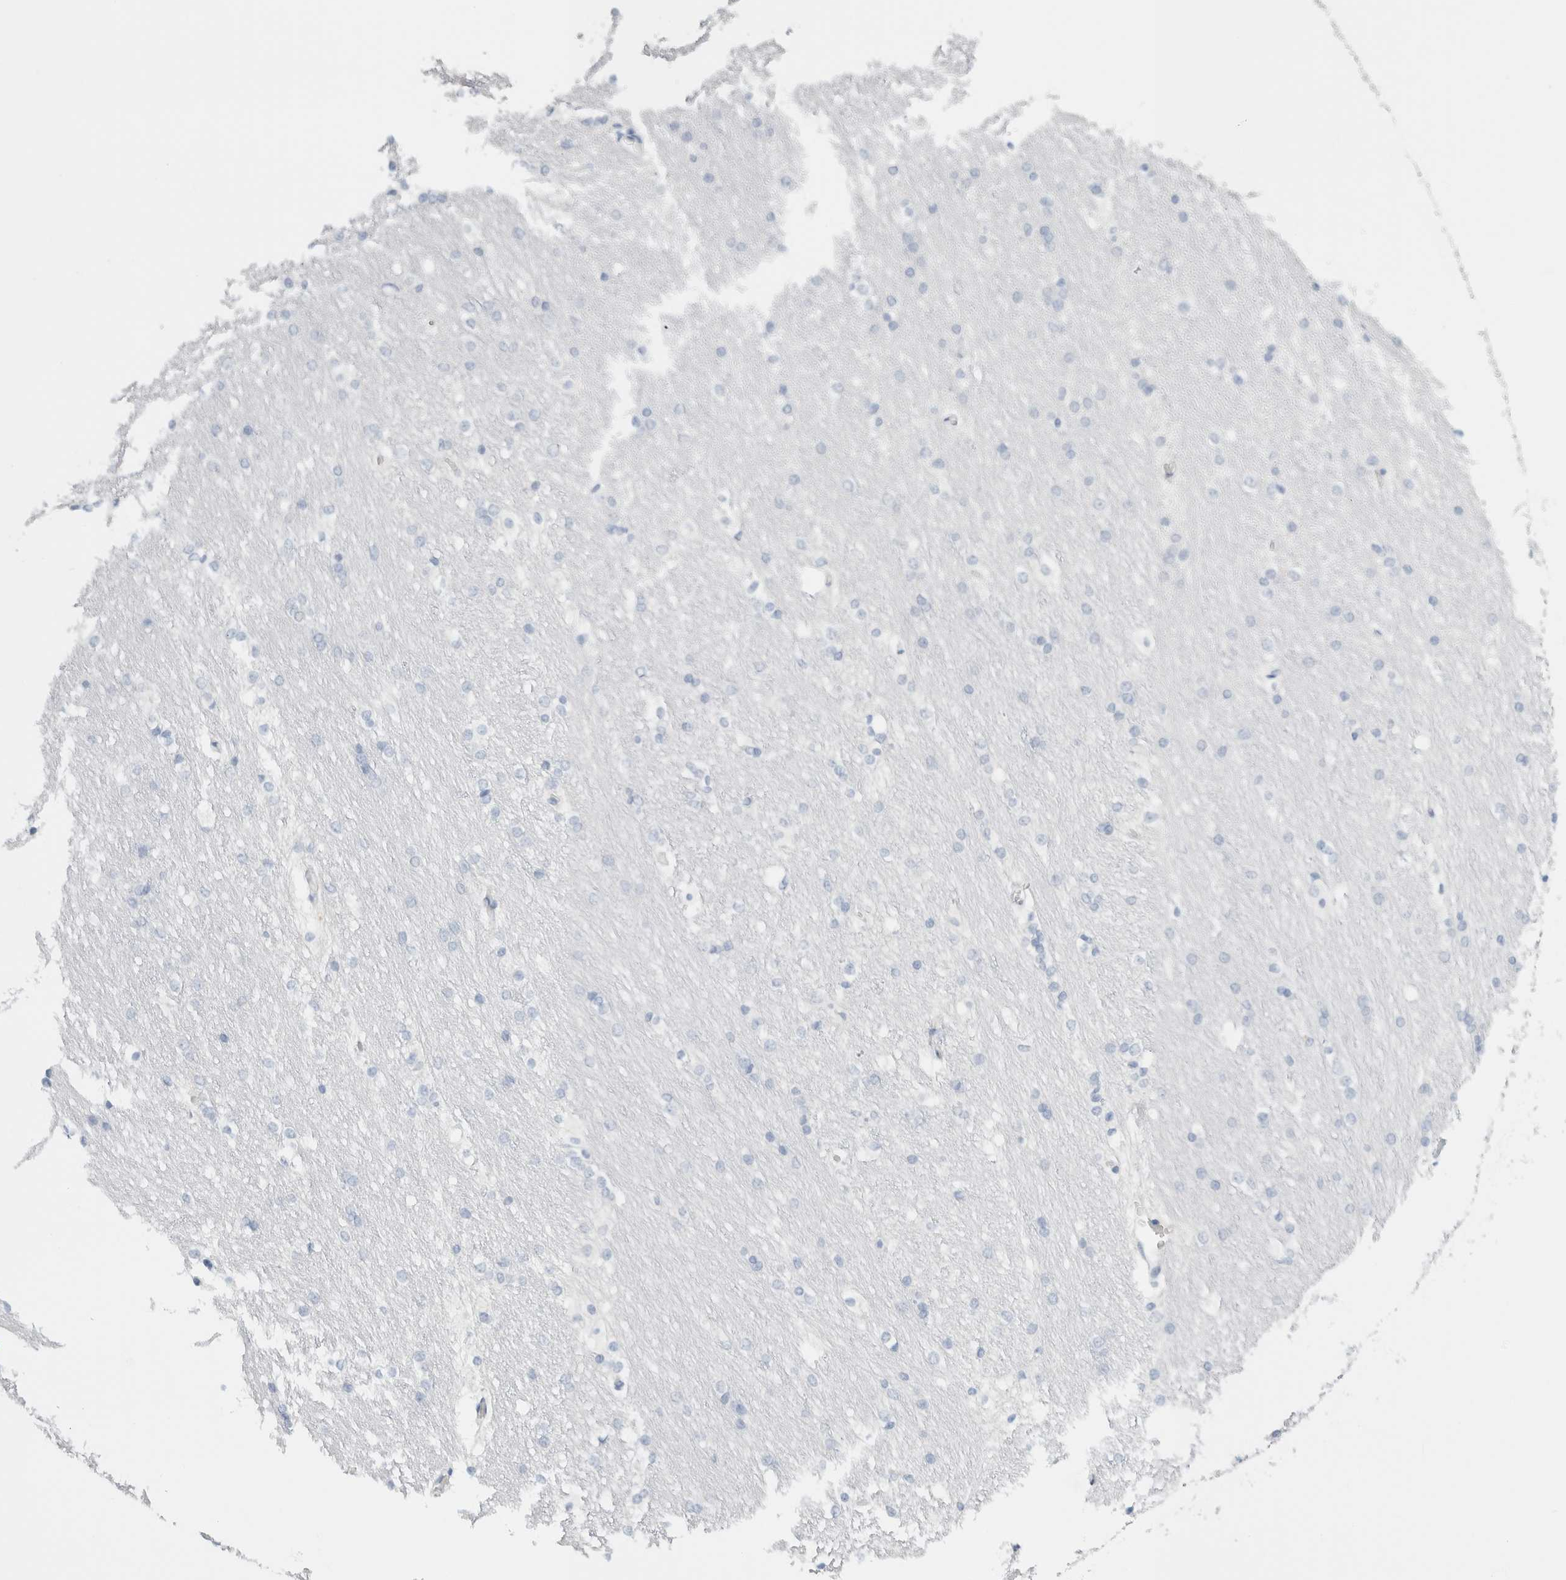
{"staining": {"intensity": "negative", "quantity": "none", "location": "none"}, "tissue": "caudate", "cell_type": "Glial cells", "image_type": "normal", "snomed": [{"axis": "morphology", "description": "Normal tissue, NOS"}, {"axis": "topography", "description": "Lateral ventricle wall"}], "caption": "Immunohistochemistry (IHC) micrograph of unremarkable caudate: caudate stained with DAB exhibits no significant protein staining in glial cells. The staining was performed using DAB (3,3'-diaminobenzidine) to visualize the protein expression in brown, while the nuclei were stained in blue with hematoxylin (Magnification: 20x).", "gene": "ARG1", "patient": {"sex": "female", "age": 19}}